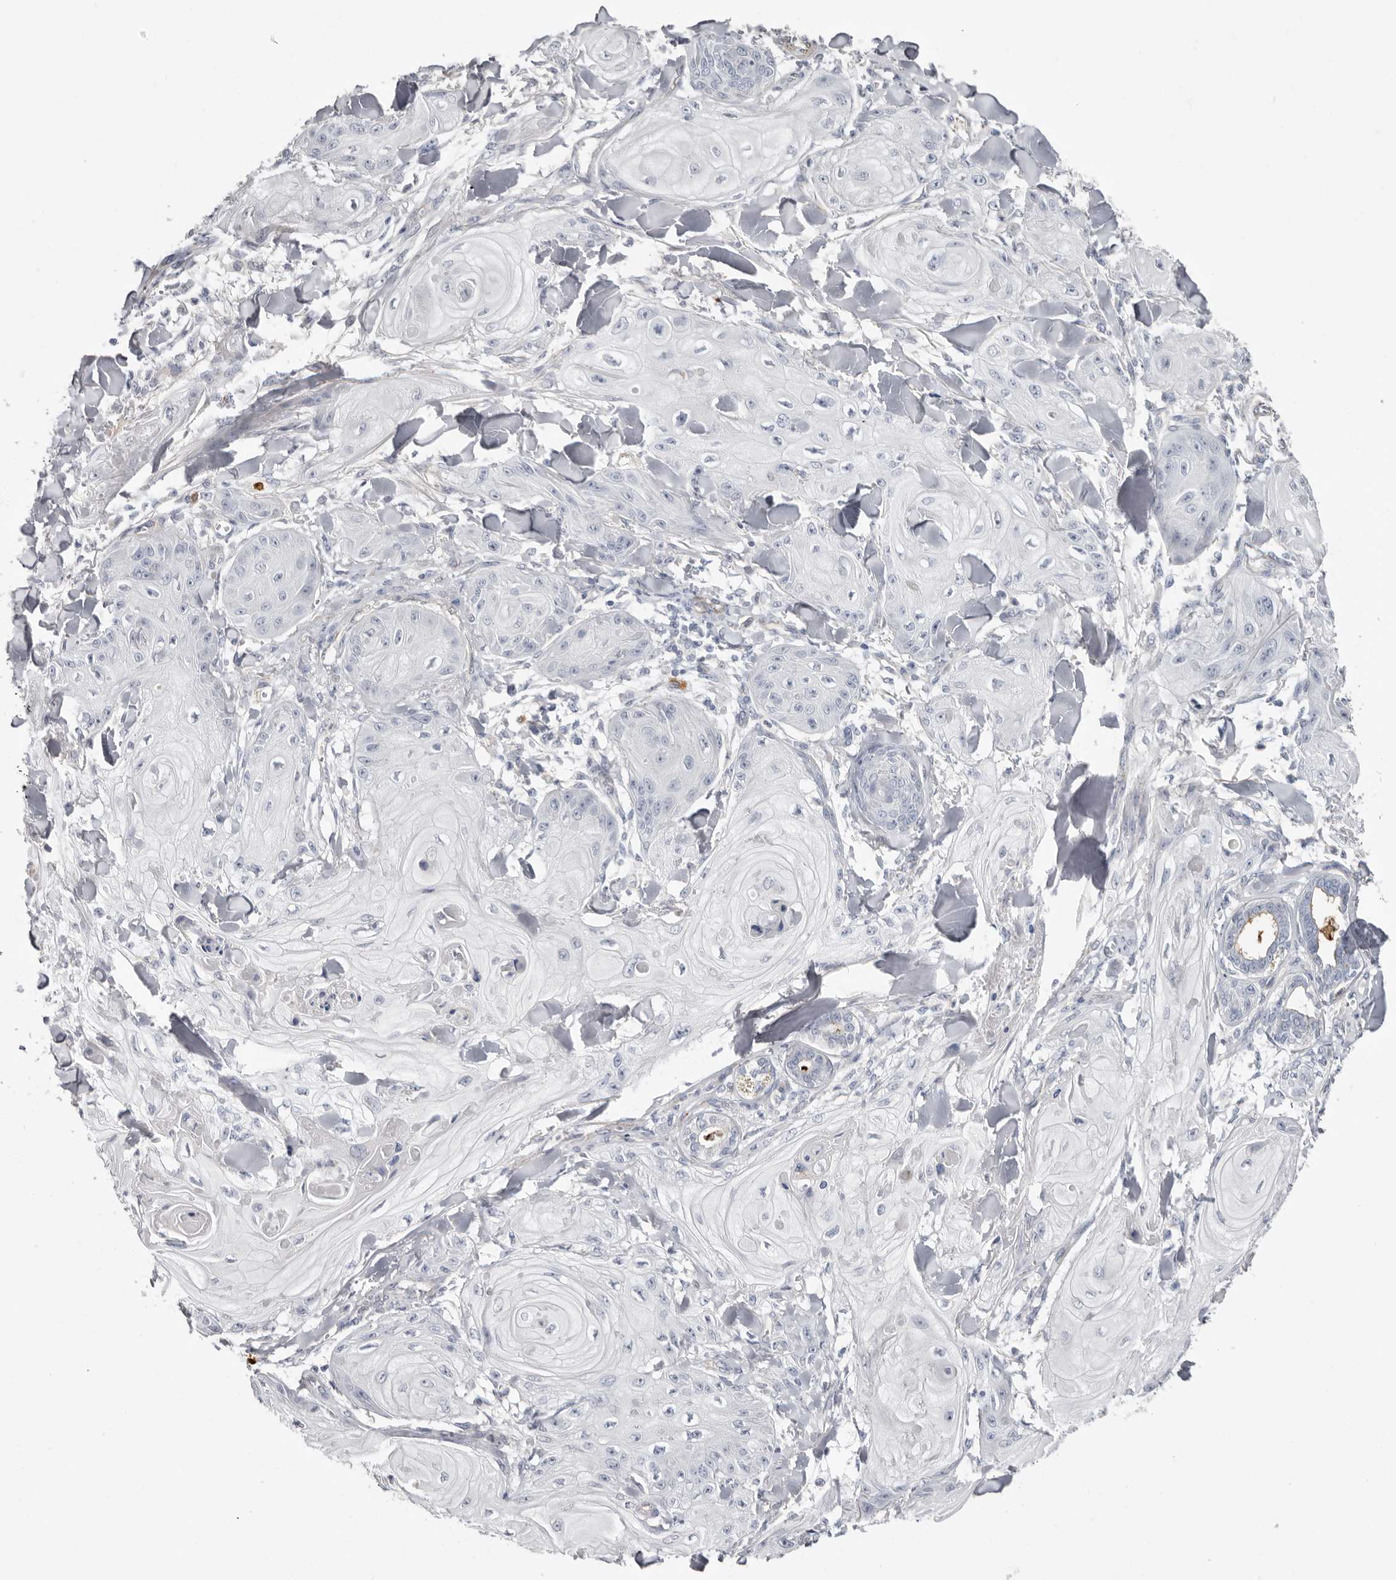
{"staining": {"intensity": "negative", "quantity": "none", "location": "none"}, "tissue": "skin cancer", "cell_type": "Tumor cells", "image_type": "cancer", "snomed": [{"axis": "morphology", "description": "Squamous cell carcinoma, NOS"}, {"axis": "topography", "description": "Skin"}], "caption": "A high-resolution image shows IHC staining of squamous cell carcinoma (skin), which displays no significant expression in tumor cells.", "gene": "PKDCC", "patient": {"sex": "male", "age": 74}}